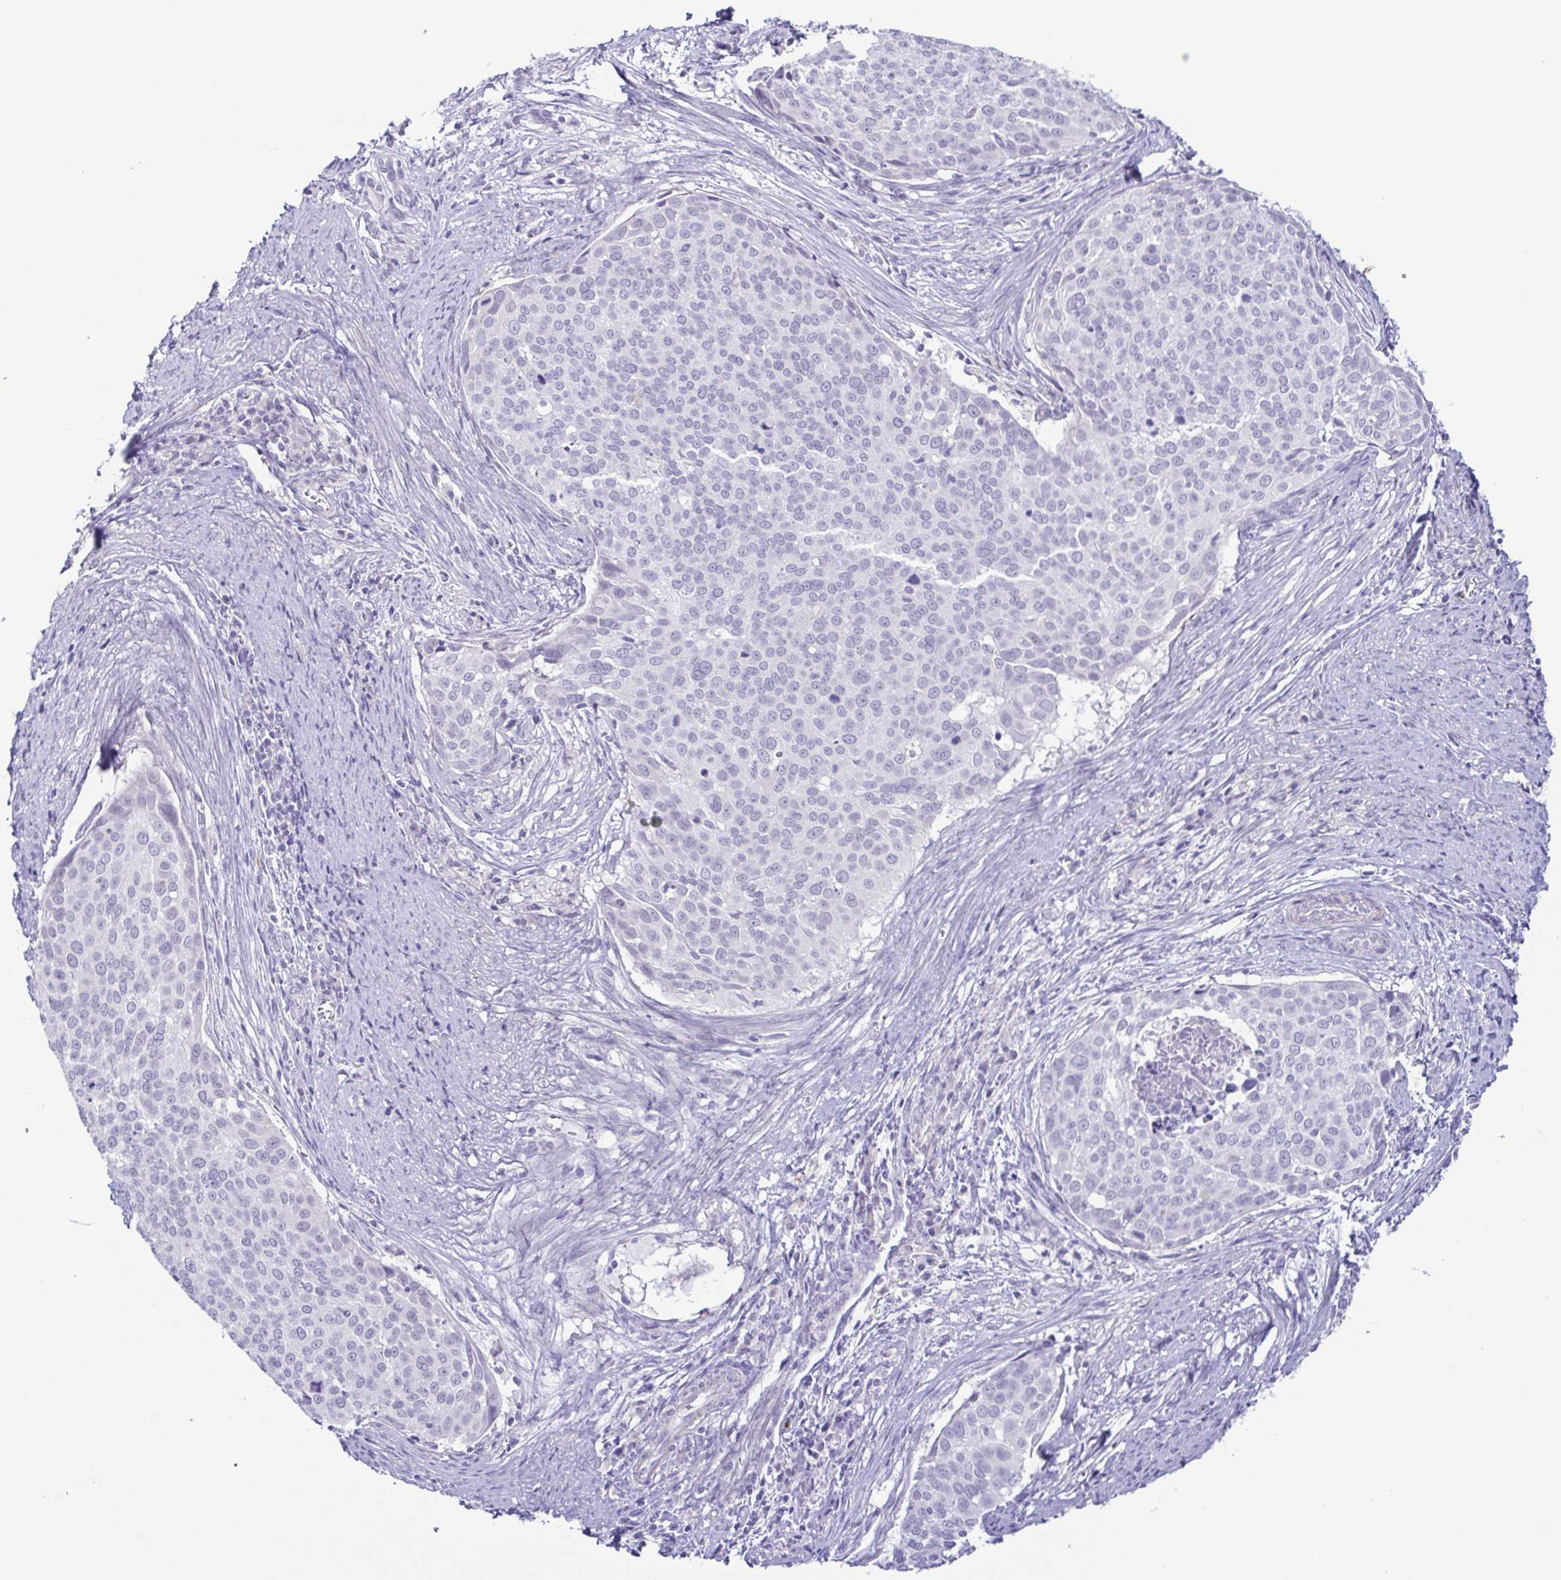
{"staining": {"intensity": "negative", "quantity": "none", "location": "none"}, "tissue": "cervical cancer", "cell_type": "Tumor cells", "image_type": "cancer", "snomed": [{"axis": "morphology", "description": "Squamous cell carcinoma, NOS"}, {"axis": "topography", "description": "Cervix"}], "caption": "IHC histopathology image of neoplastic tissue: human cervical cancer stained with DAB (3,3'-diaminobenzidine) demonstrates no significant protein expression in tumor cells.", "gene": "TERT", "patient": {"sex": "female", "age": 39}}